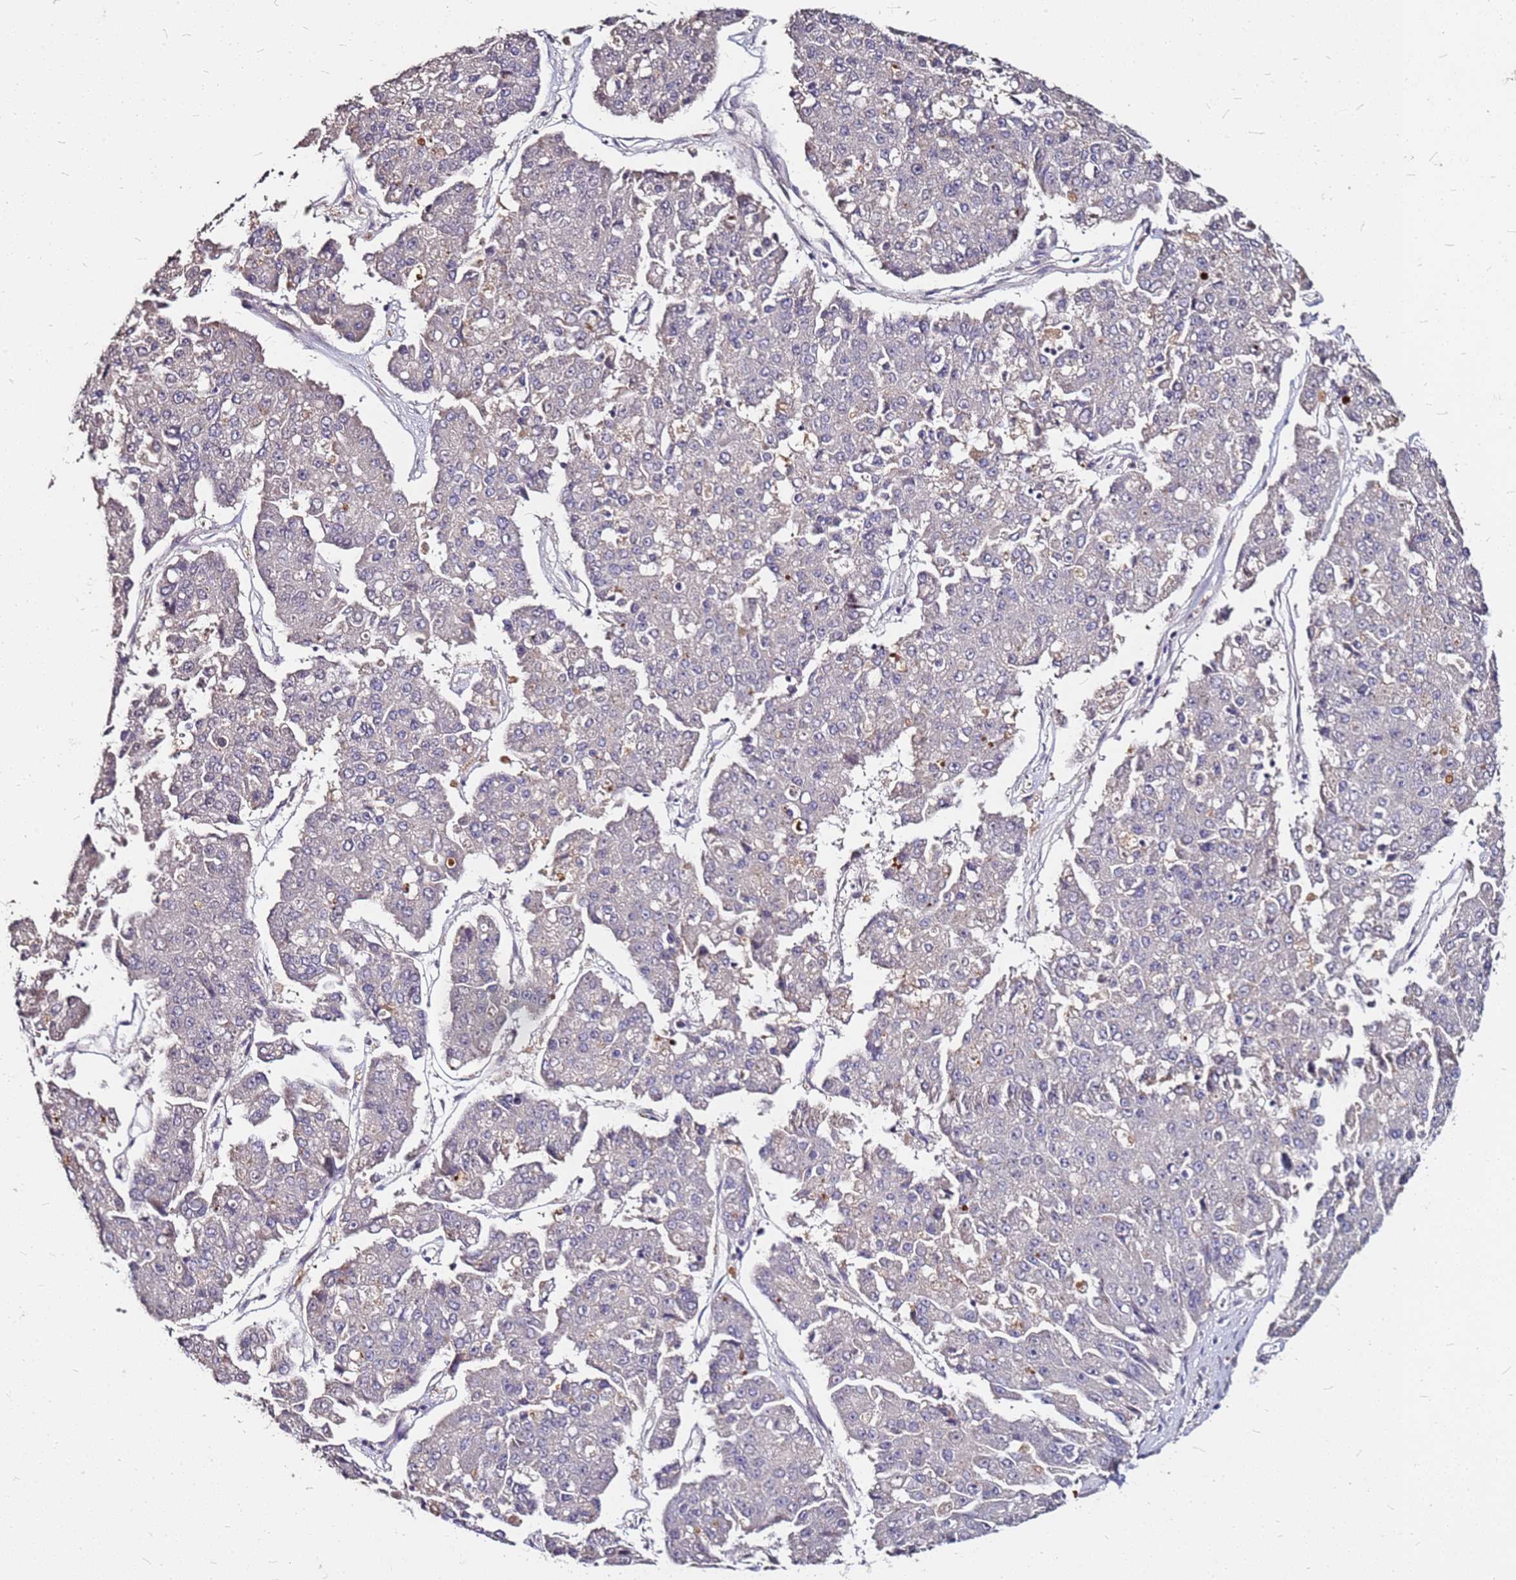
{"staining": {"intensity": "weak", "quantity": "<25%", "location": "cytoplasmic/membranous"}, "tissue": "pancreatic cancer", "cell_type": "Tumor cells", "image_type": "cancer", "snomed": [{"axis": "morphology", "description": "Adenocarcinoma, NOS"}, {"axis": "topography", "description": "Pancreas"}], "caption": "IHC of adenocarcinoma (pancreatic) reveals no staining in tumor cells.", "gene": "DCDC2C", "patient": {"sex": "male", "age": 50}}